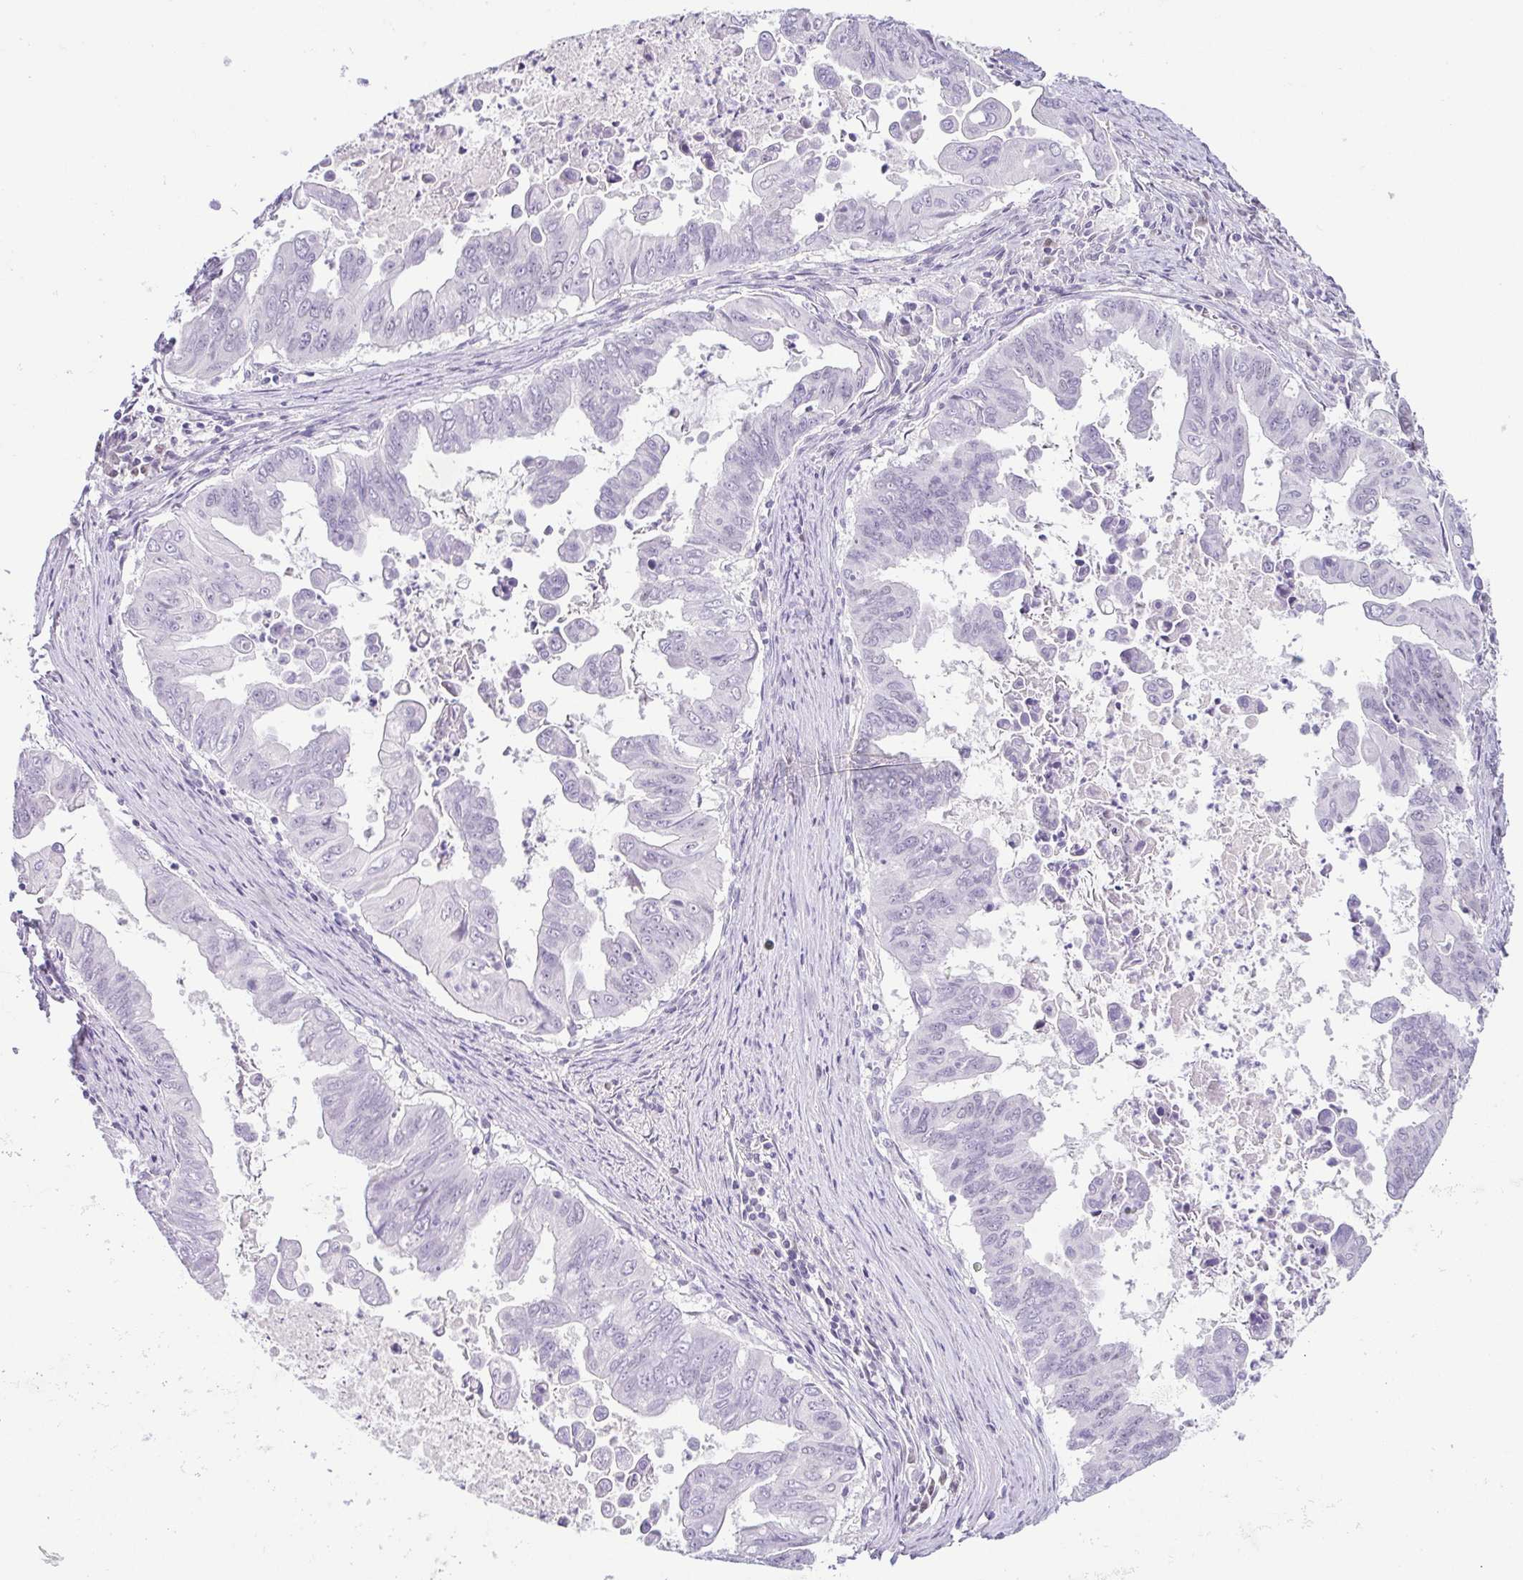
{"staining": {"intensity": "negative", "quantity": "none", "location": "none"}, "tissue": "stomach cancer", "cell_type": "Tumor cells", "image_type": "cancer", "snomed": [{"axis": "morphology", "description": "Adenocarcinoma, NOS"}, {"axis": "topography", "description": "Stomach, upper"}], "caption": "IHC of human adenocarcinoma (stomach) reveals no staining in tumor cells.", "gene": "TCF3", "patient": {"sex": "male", "age": 80}}